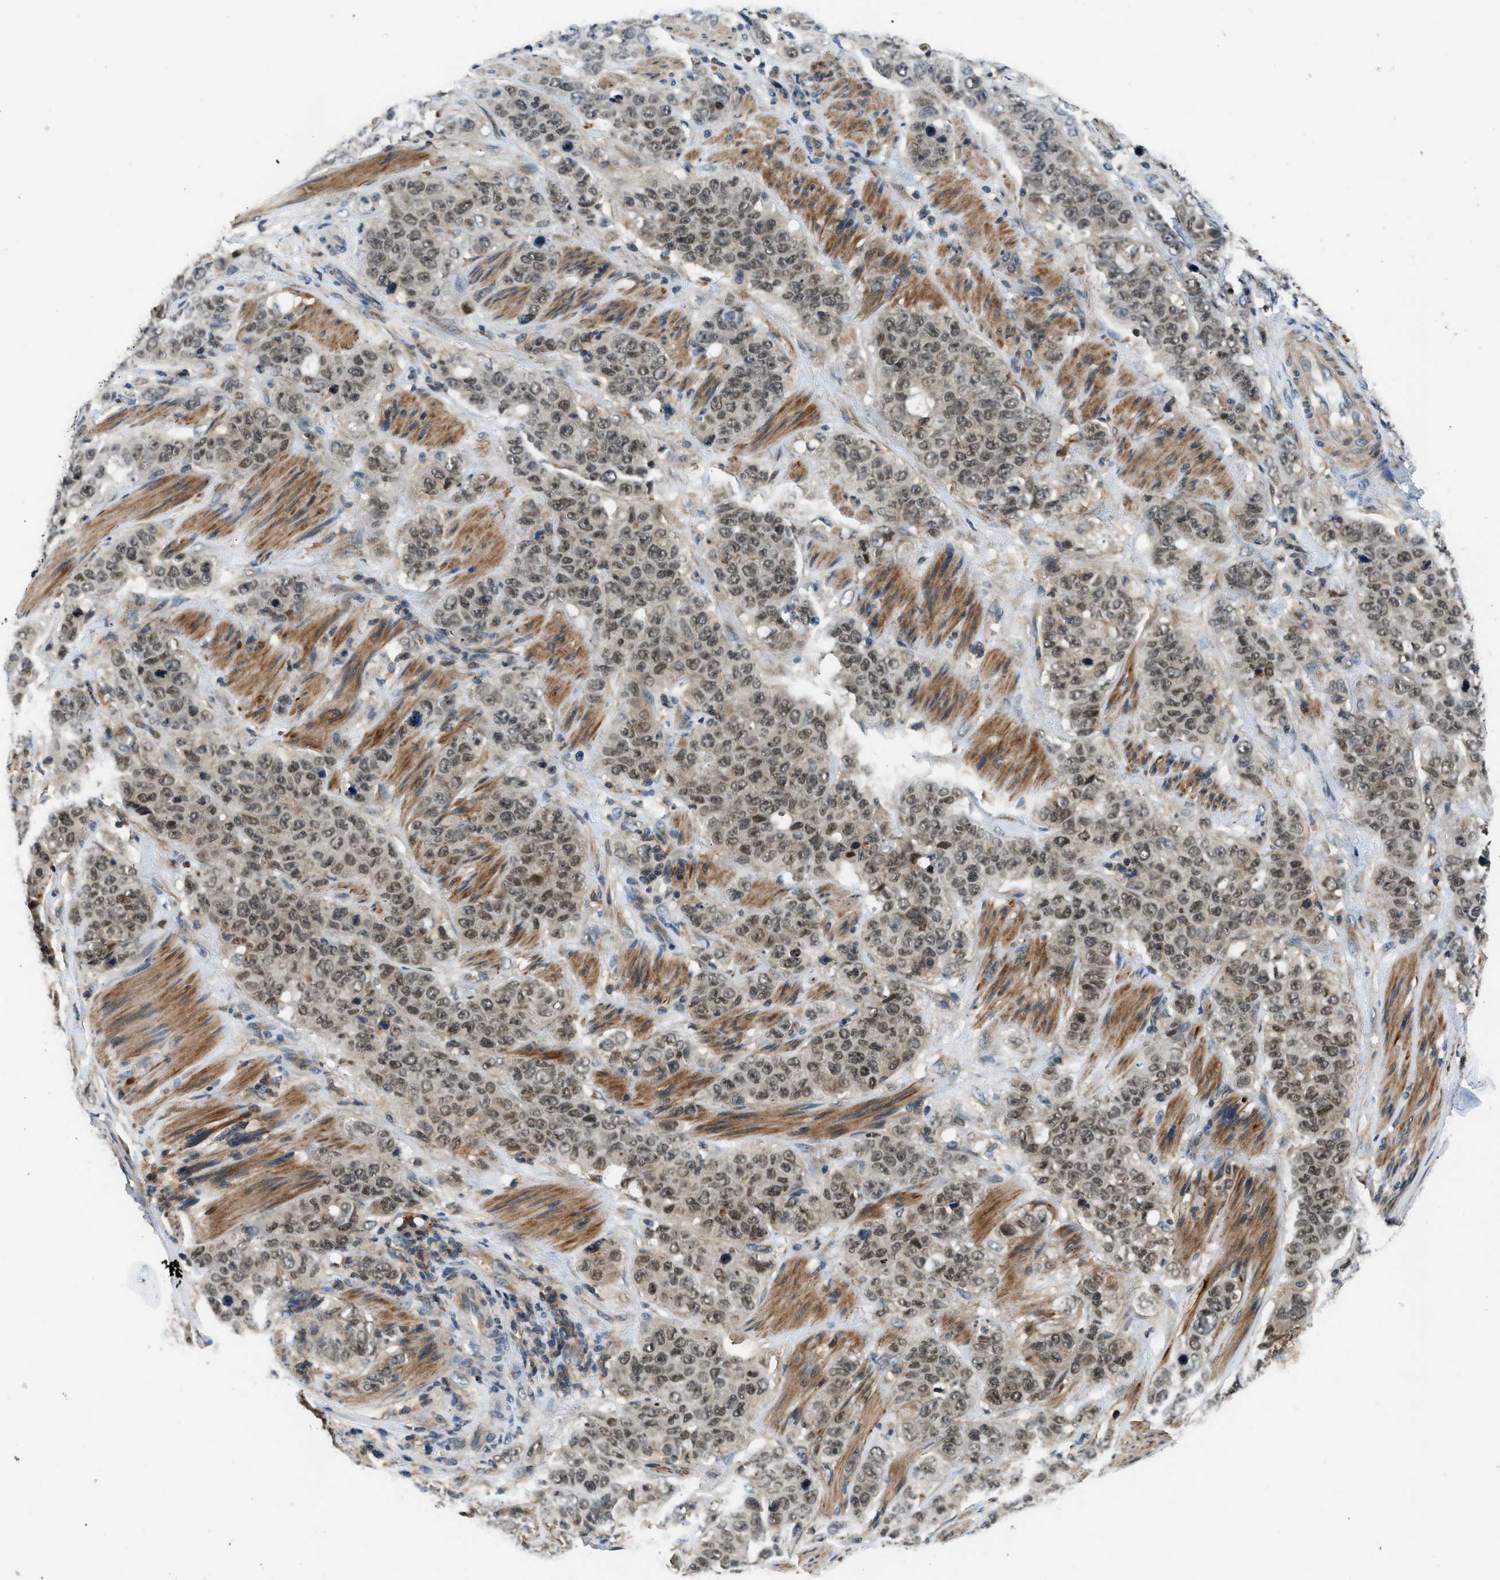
{"staining": {"intensity": "moderate", "quantity": ">75%", "location": "nuclear"}, "tissue": "stomach cancer", "cell_type": "Tumor cells", "image_type": "cancer", "snomed": [{"axis": "morphology", "description": "Adenocarcinoma, NOS"}, {"axis": "topography", "description": "Stomach"}], "caption": "This is an image of immunohistochemistry (IHC) staining of stomach cancer (adenocarcinoma), which shows moderate positivity in the nuclear of tumor cells.", "gene": "MTMR1", "patient": {"sex": "male", "age": 48}}